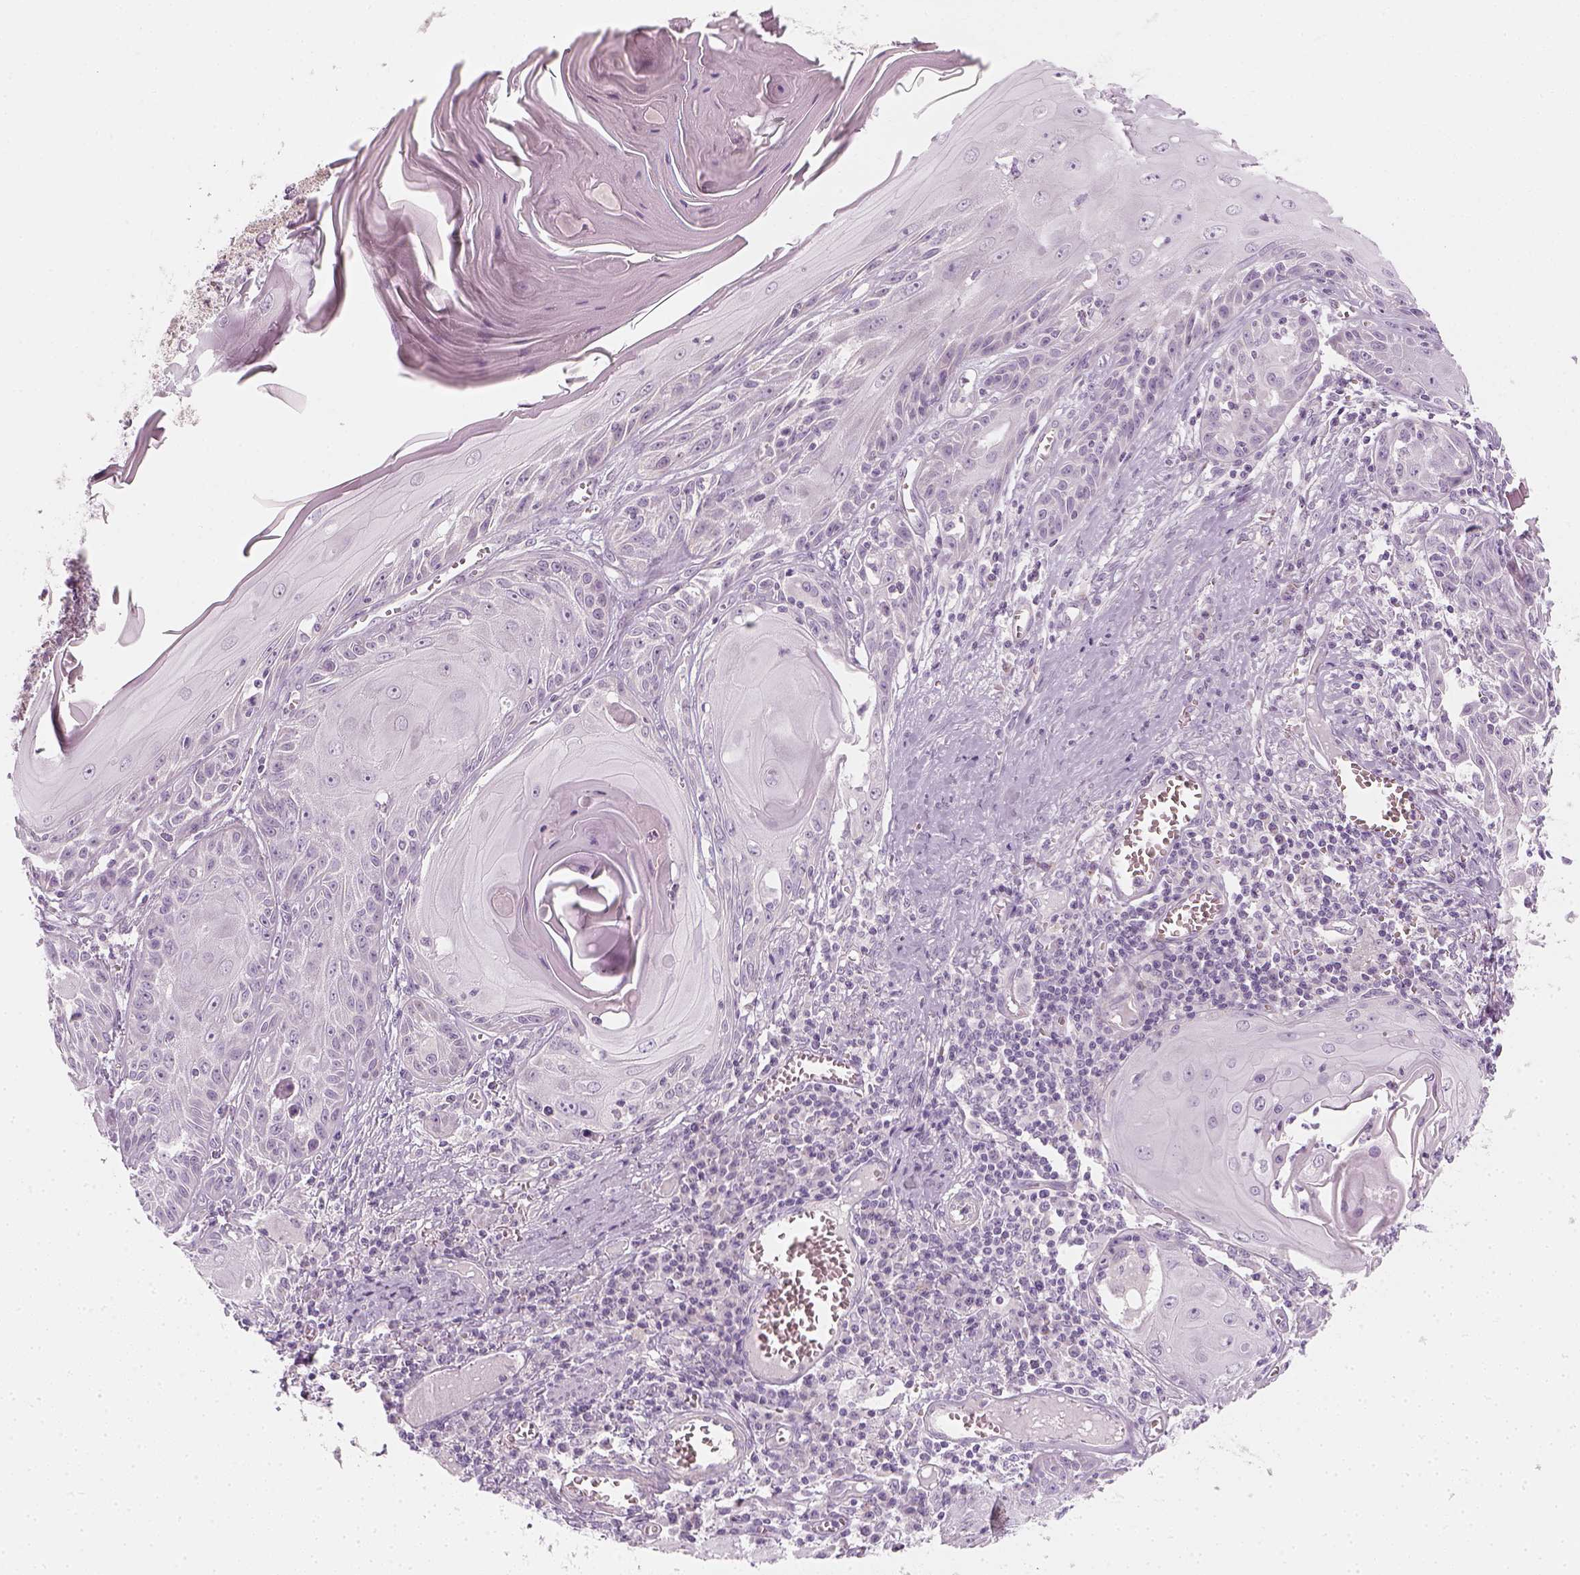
{"staining": {"intensity": "negative", "quantity": "none", "location": "none"}, "tissue": "skin cancer", "cell_type": "Tumor cells", "image_type": "cancer", "snomed": [{"axis": "morphology", "description": "Squamous cell carcinoma, NOS"}, {"axis": "topography", "description": "Skin"}, {"axis": "topography", "description": "Vulva"}], "caption": "Tumor cells are negative for brown protein staining in skin squamous cell carcinoma.", "gene": "PRAME", "patient": {"sex": "female", "age": 85}}